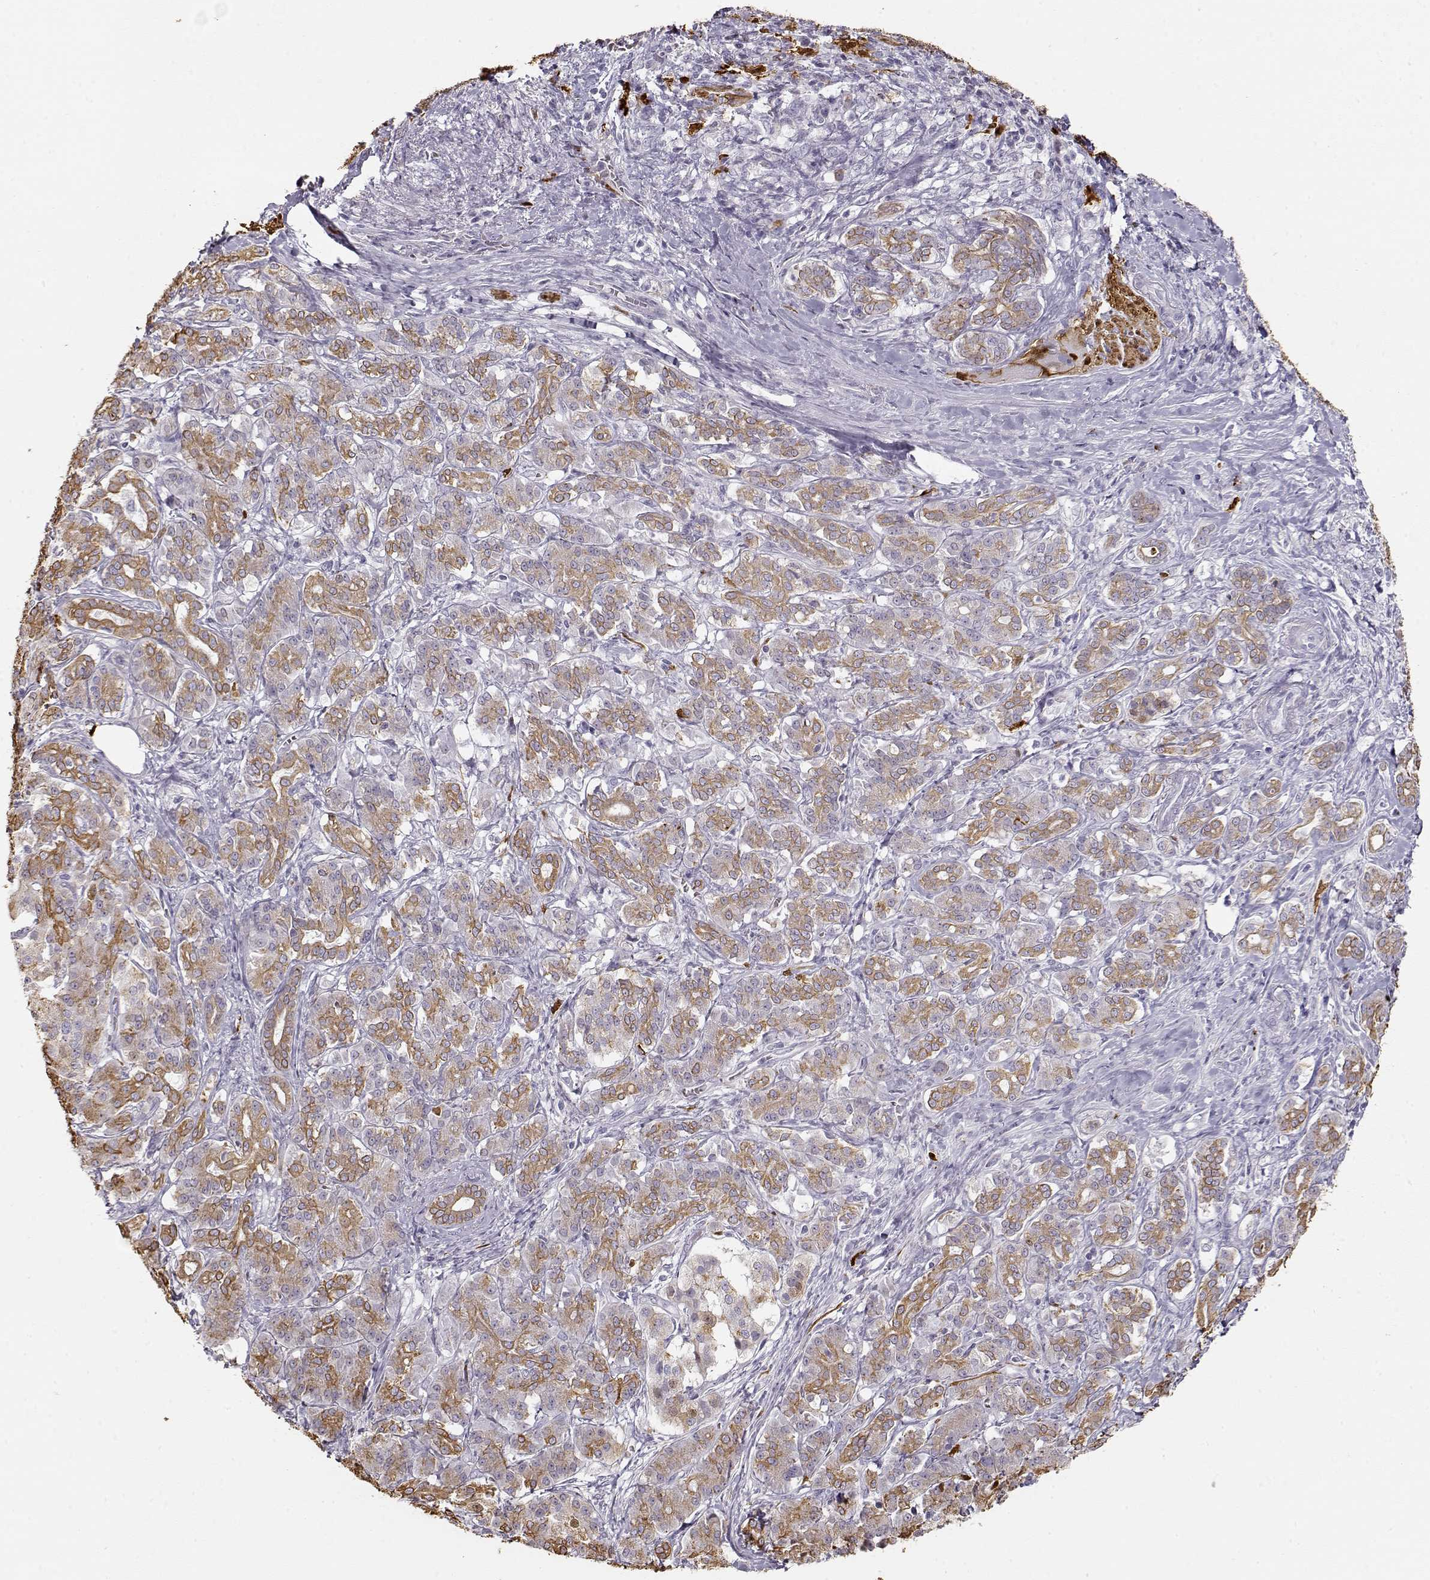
{"staining": {"intensity": "moderate", "quantity": "25%-75%", "location": "cytoplasmic/membranous"}, "tissue": "pancreatic cancer", "cell_type": "Tumor cells", "image_type": "cancer", "snomed": [{"axis": "morphology", "description": "Normal tissue, NOS"}, {"axis": "morphology", "description": "Inflammation, NOS"}, {"axis": "morphology", "description": "Adenocarcinoma, NOS"}, {"axis": "topography", "description": "Pancreas"}], "caption": "This is an image of immunohistochemistry (IHC) staining of pancreatic cancer (adenocarcinoma), which shows moderate staining in the cytoplasmic/membranous of tumor cells.", "gene": "S100B", "patient": {"sex": "male", "age": 57}}